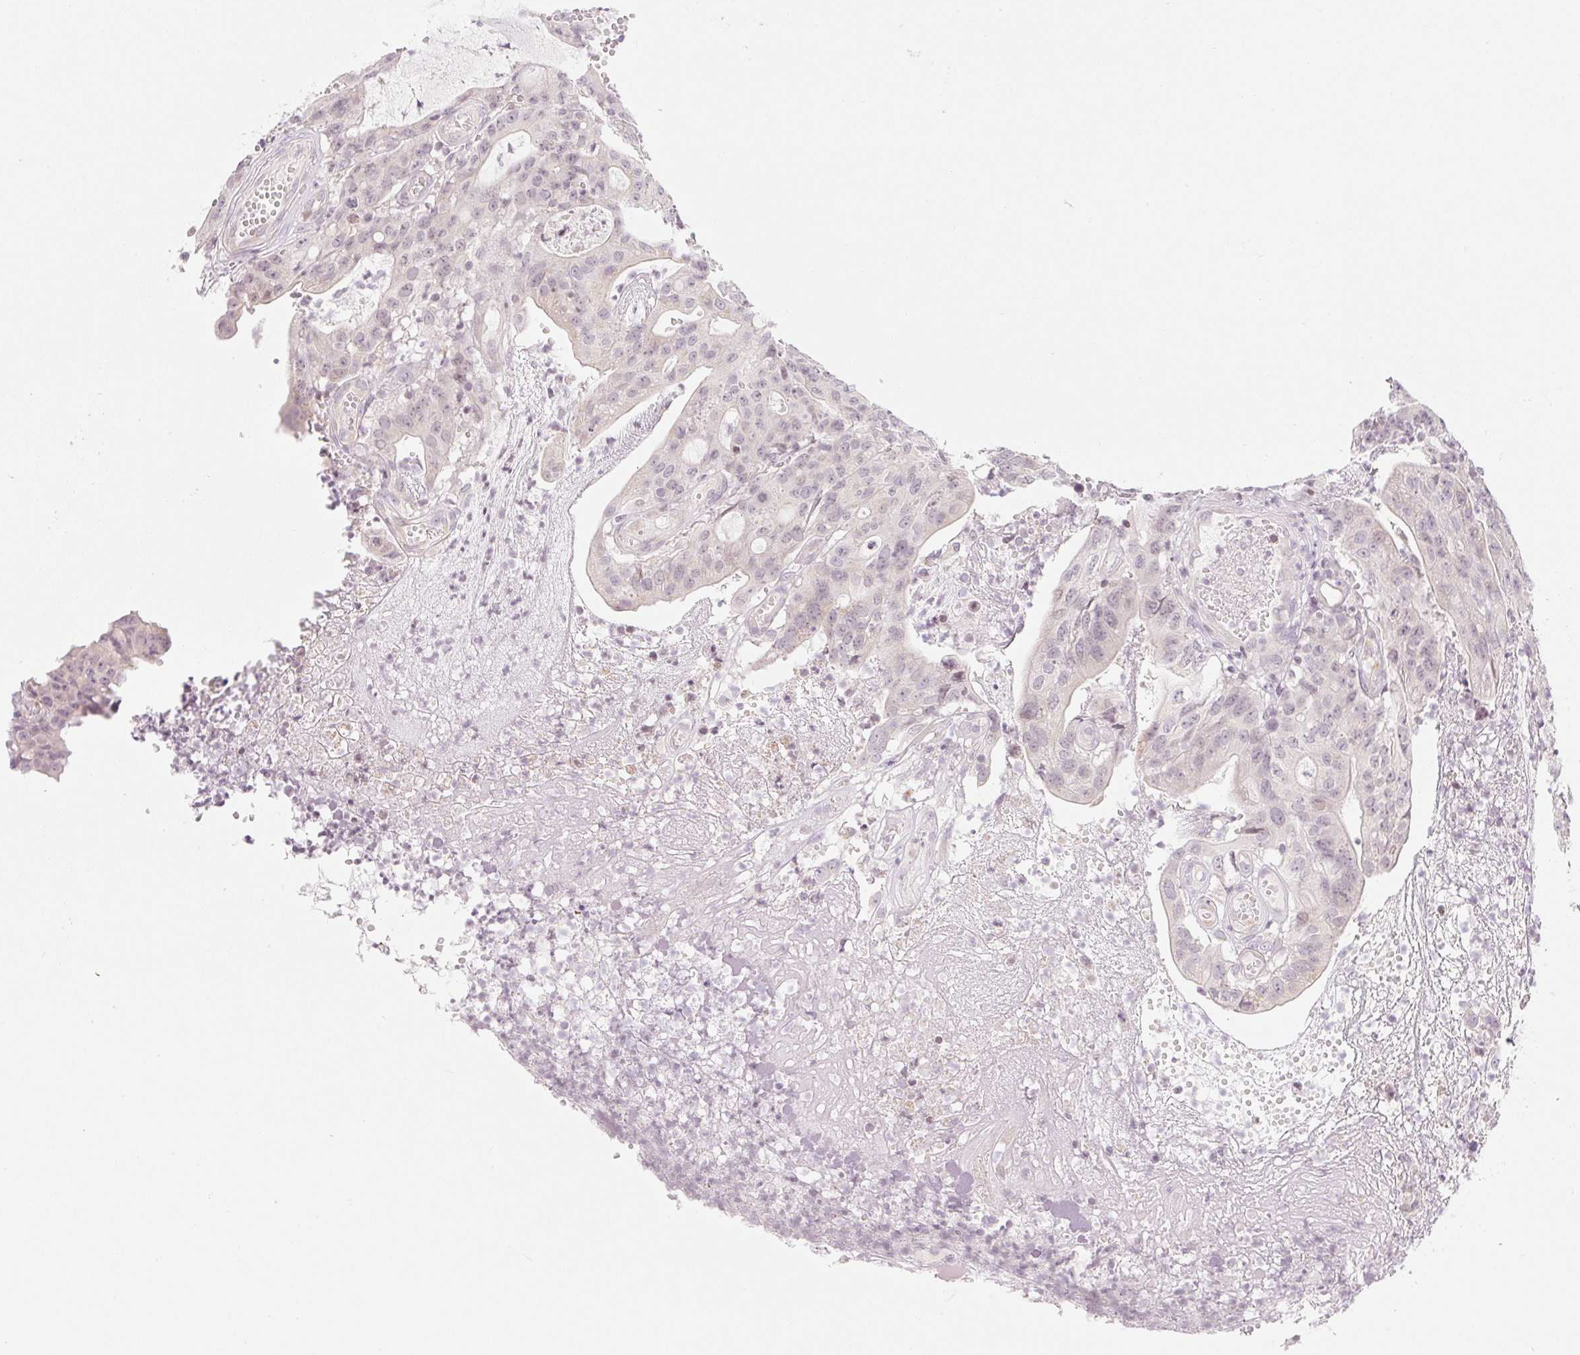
{"staining": {"intensity": "negative", "quantity": "none", "location": "none"}, "tissue": "colorectal cancer", "cell_type": "Tumor cells", "image_type": "cancer", "snomed": [{"axis": "morphology", "description": "Adenocarcinoma, NOS"}, {"axis": "topography", "description": "Colon"}], "caption": "Adenocarcinoma (colorectal) was stained to show a protein in brown. There is no significant positivity in tumor cells.", "gene": "CASKIN1", "patient": {"sex": "male", "age": 83}}